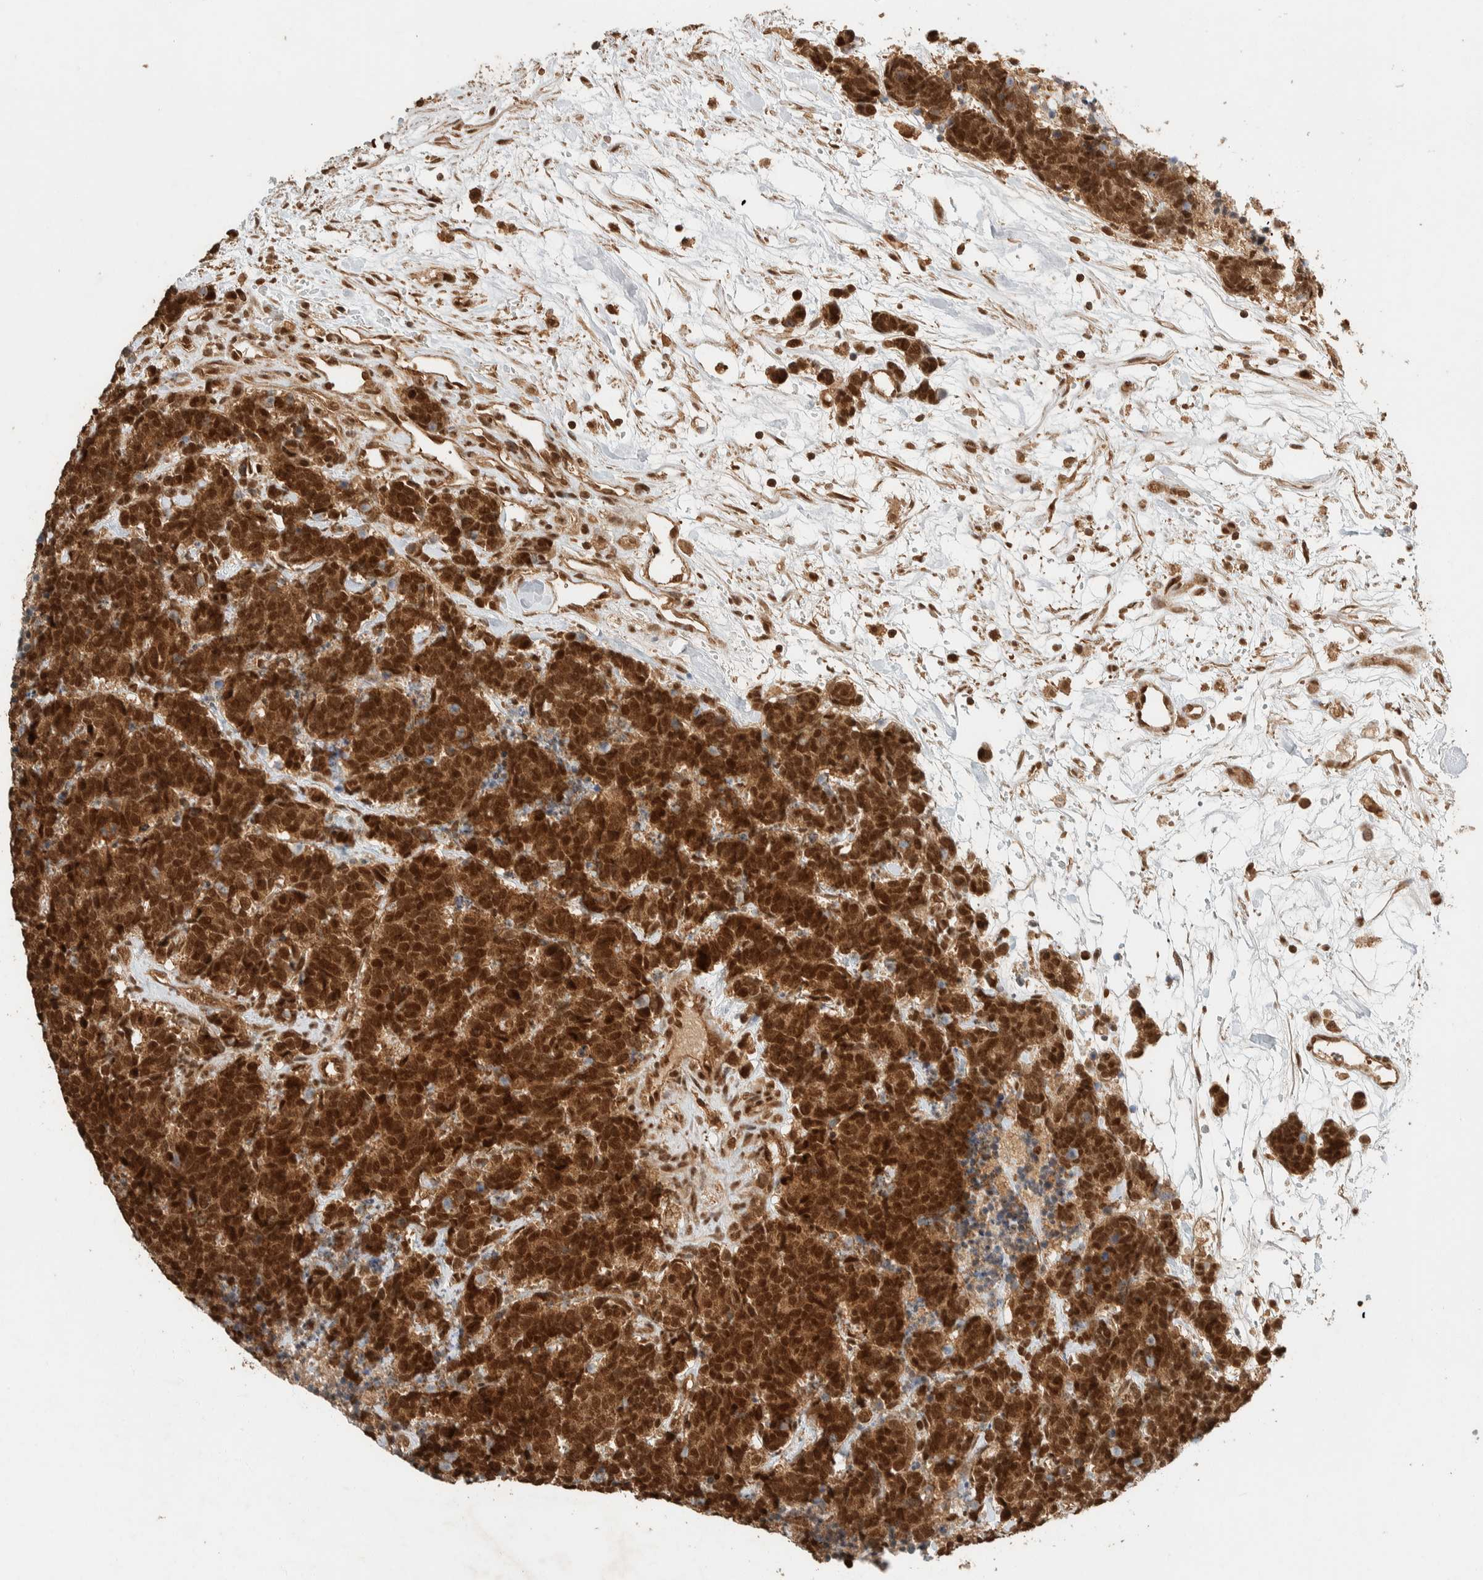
{"staining": {"intensity": "strong", "quantity": ">75%", "location": "cytoplasmic/membranous,nuclear"}, "tissue": "carcinoid", "cell_type": "Tumor cells", "image_type": "cancer", "snomed": [{"axis": "morphology", "description": "Carcinoma, NOS"}, {"axis": "morphology", "description": "Carcinoid, malignant, NOS"}, {"axis": "topography", "description": "Urinary bladder"}], "caption": "Protein staining by IHC displays strong cytoplasmic/membranous and nuclear positivity in about >75% of tumor cells in carcinoma.", "gene": "ZBTB2", "patient": {"sex": "male", "age": 57}}